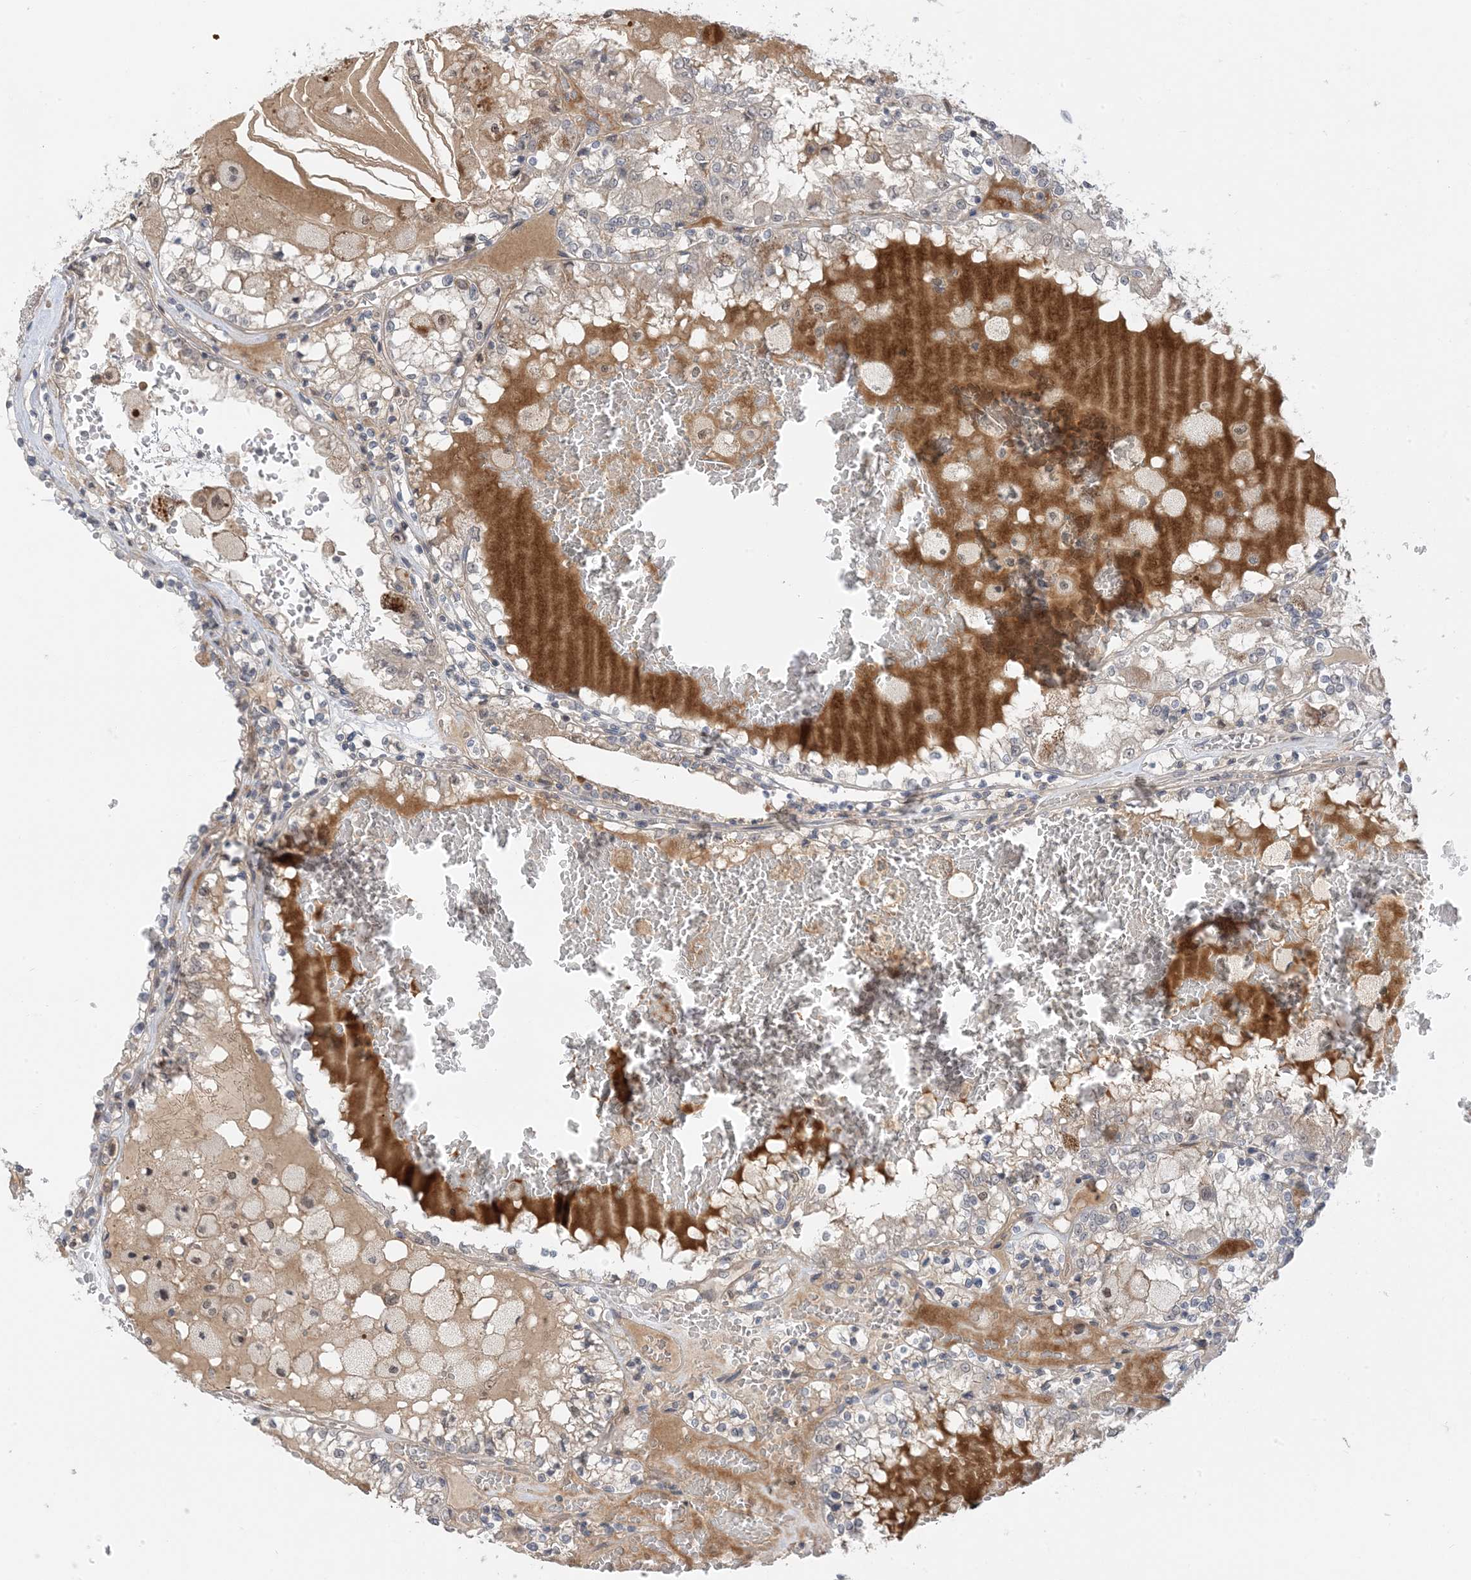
{"staining": {"intensity": "negative", "quantity": "none", "location": "none"}, "tissue": "renal cancer", "cell_type": "Tumor cells", "image_type": "cancer", "snomed": [{"axis": "morphology", "description": "Adenocarcinoma, NOS"}, {"axis": "topography", "description": "Kidney"}], "caption": "Human renal cancer stained for a protein using immunohistochemistry (IHC) demonstrates no positivity in tumor cells.", "gene": "WDR26", "patient": {"sex": "female", "age": 56}}